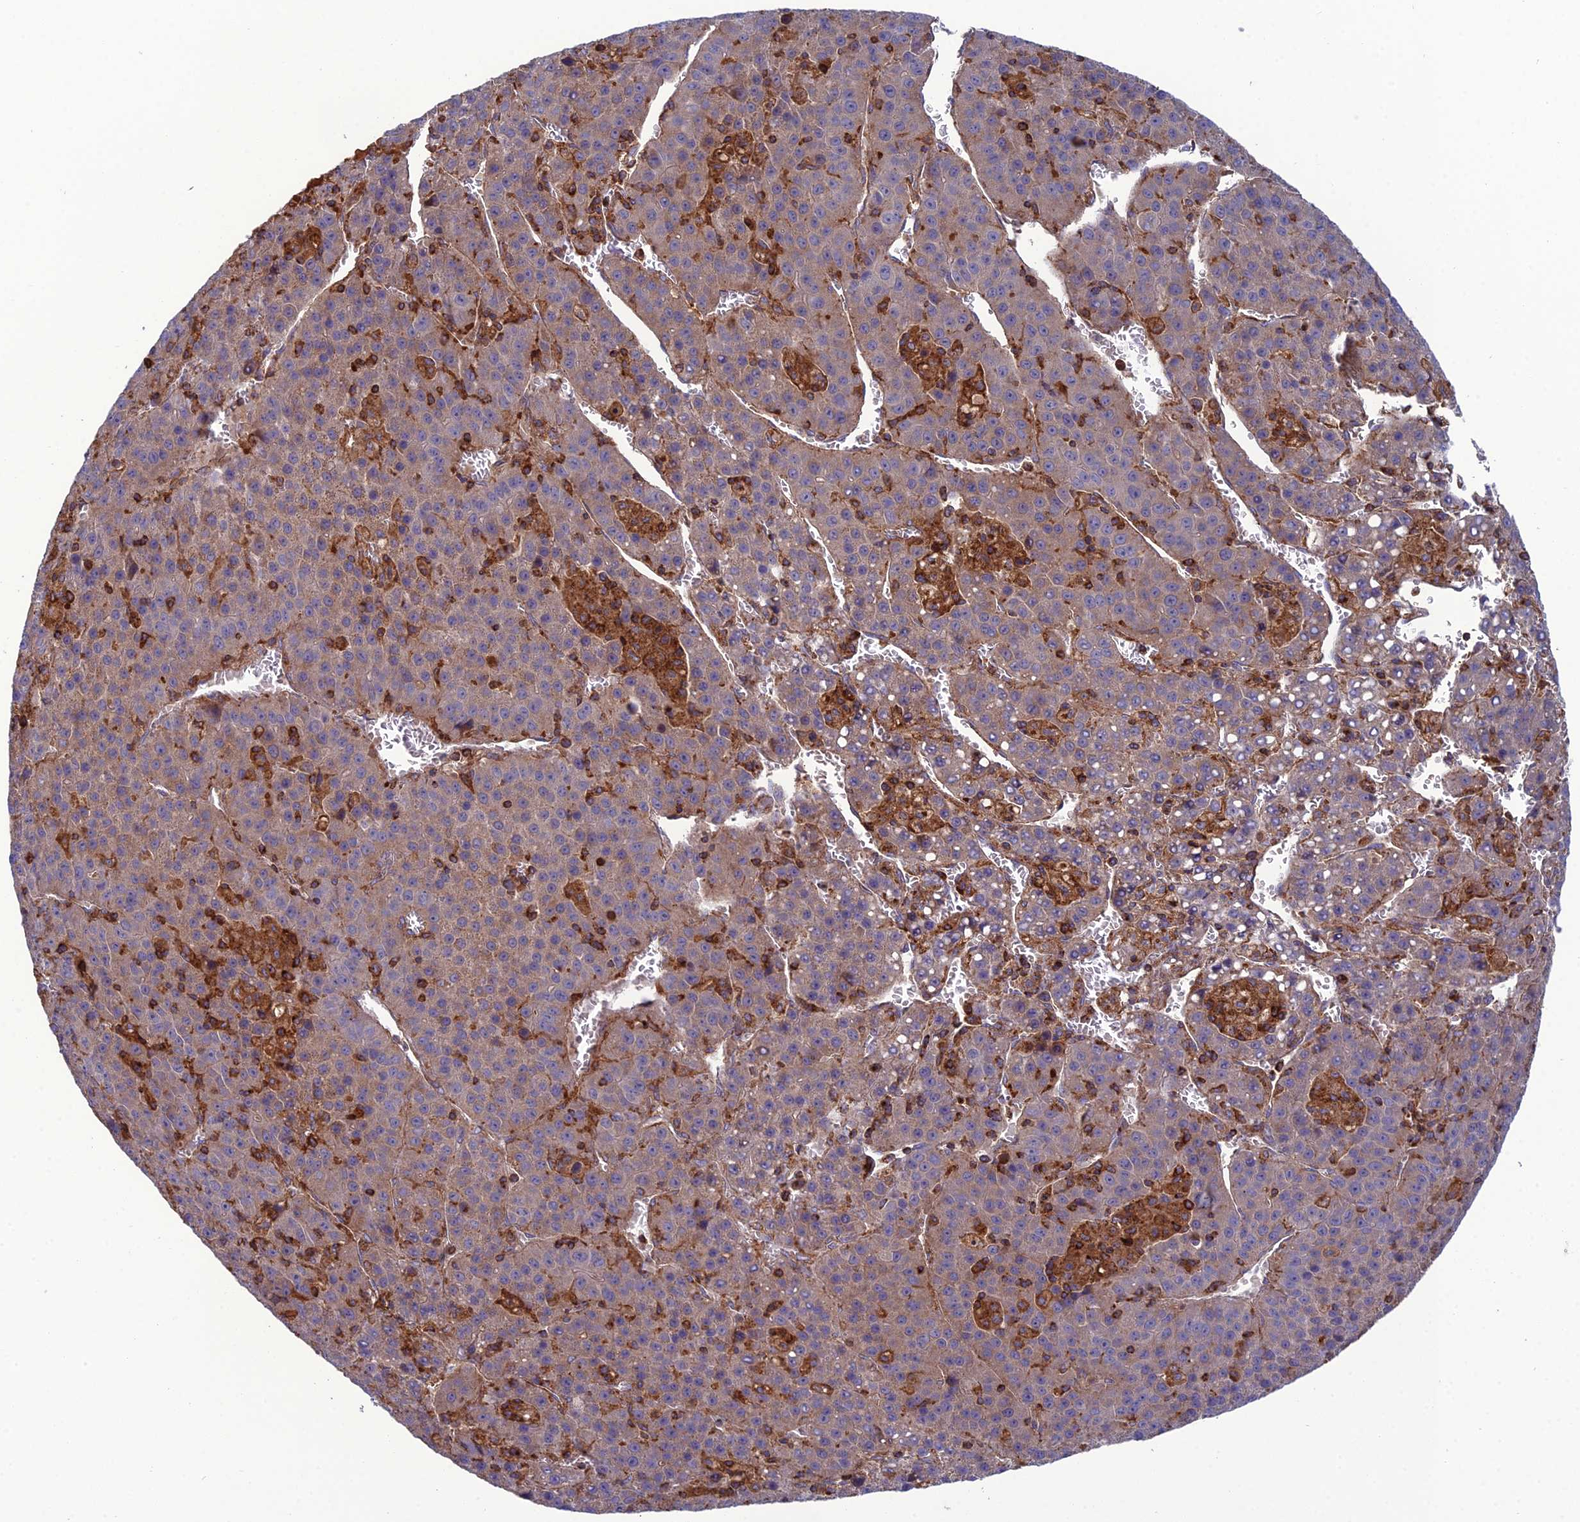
{"staining": {"intensity": "weak", "quantity": ">75%", "location": "cytoplasmic/membranous"}, "tissue": "liver cancer", "cell_type": "Tumor cells", "image_type": "cancer", "snomed": [{"axis": "morphology", "description": "Carcinoma, Hepatocellular, NOS"}, {"axis": "topography", "description": "Liver"}], "caption": "High-power microscopy captured an IHC photomicrograph of liver cancer, revealing weak cytoplasmic/membranous staining in approximately >75% of tumor cells.", "gene": "LNPEP", "patient": {"sex": "female", "age": 53}}